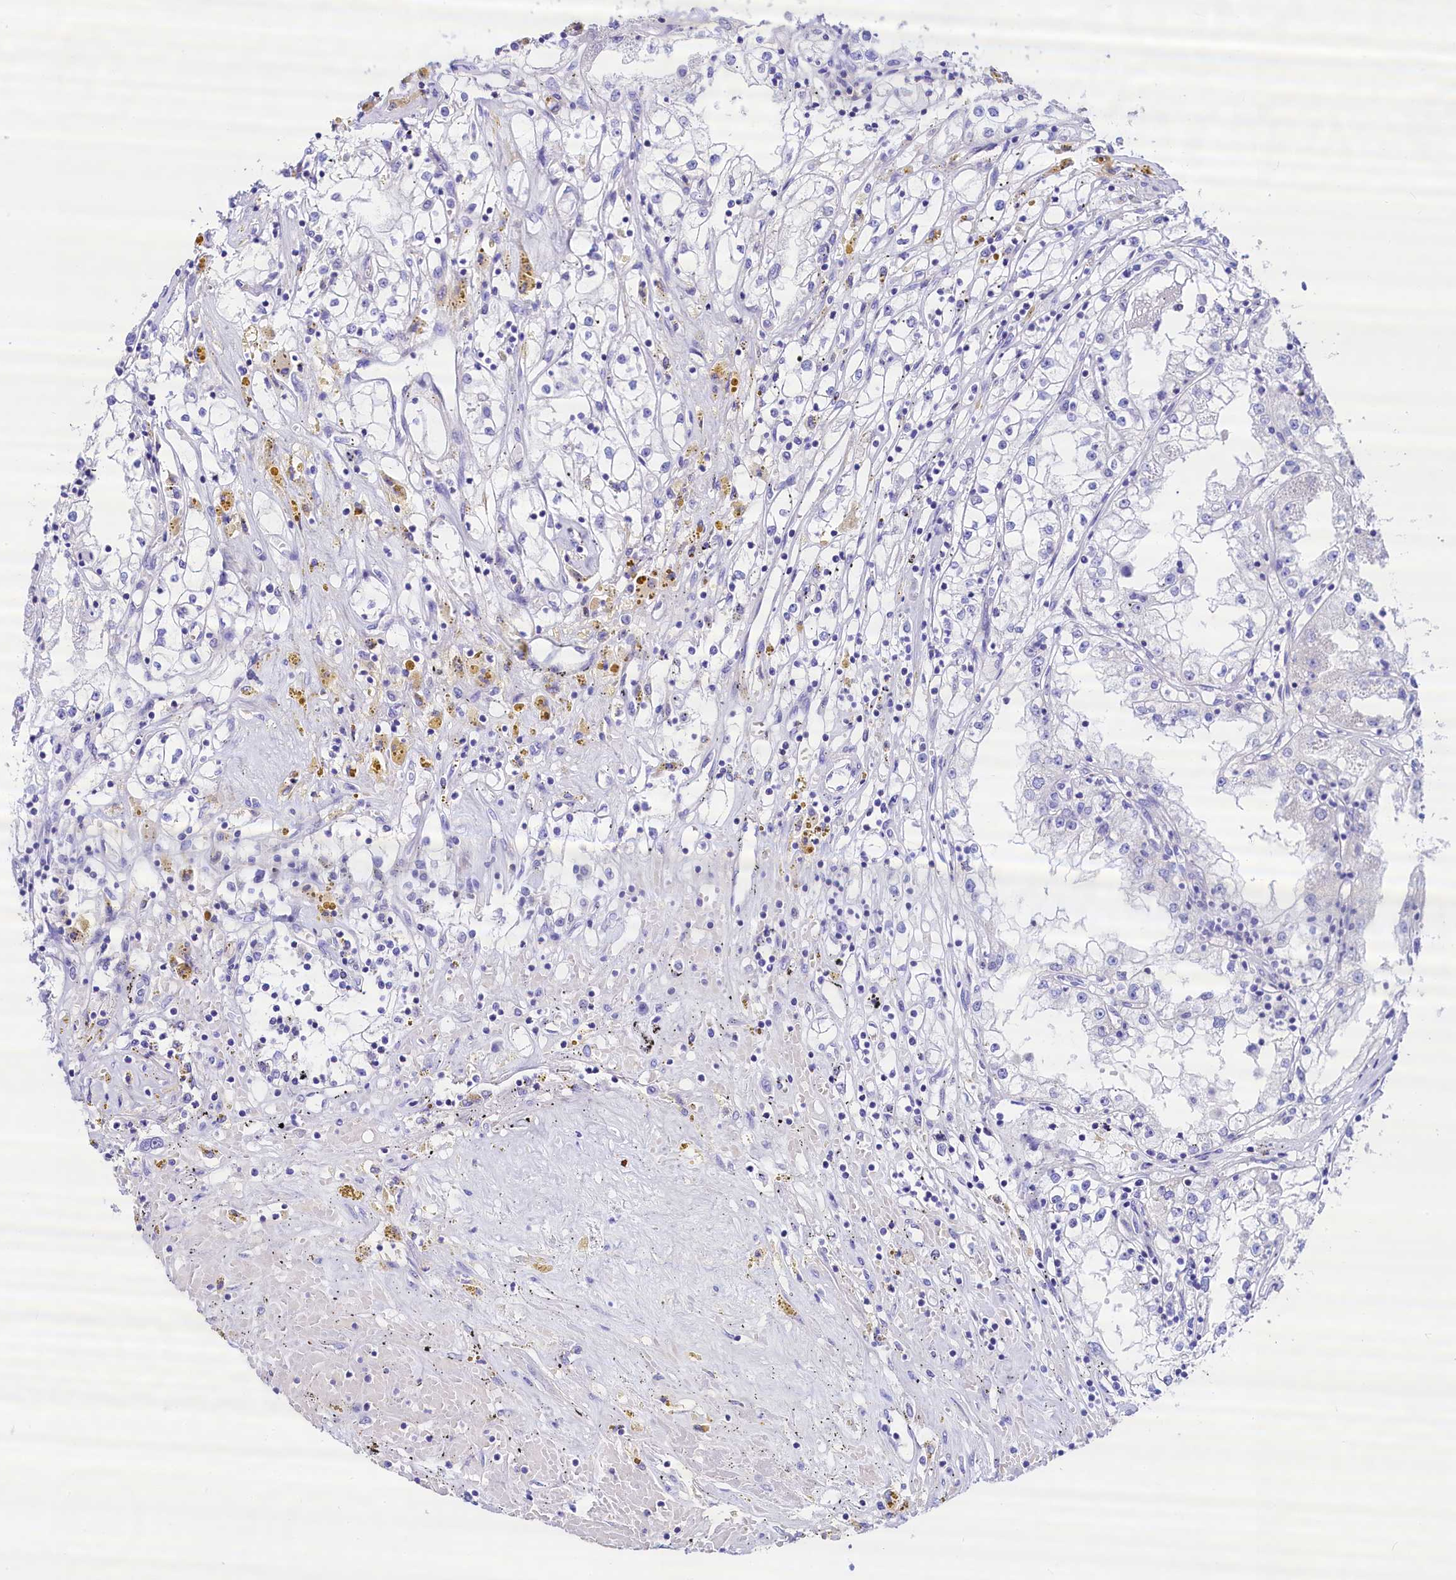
{"staining": {"intensity": "negative", "quantity": "none", "location": "none"}, "tissue": "renal cancer", "cell_type": "Tumor cells", "image_type": "cancer", "snomed": [{"axis": "morphology", "description": "Adenocarcinoma, NOS"}, {"axis": "topography", "description": "Kidney"}], "caption": "An immunohistochemistry image of renal cancer is shown. There is no staining in tumor cells of renal cancer.", "gene": "RBP3", "patient": {"sex": "male", "age": 56}}